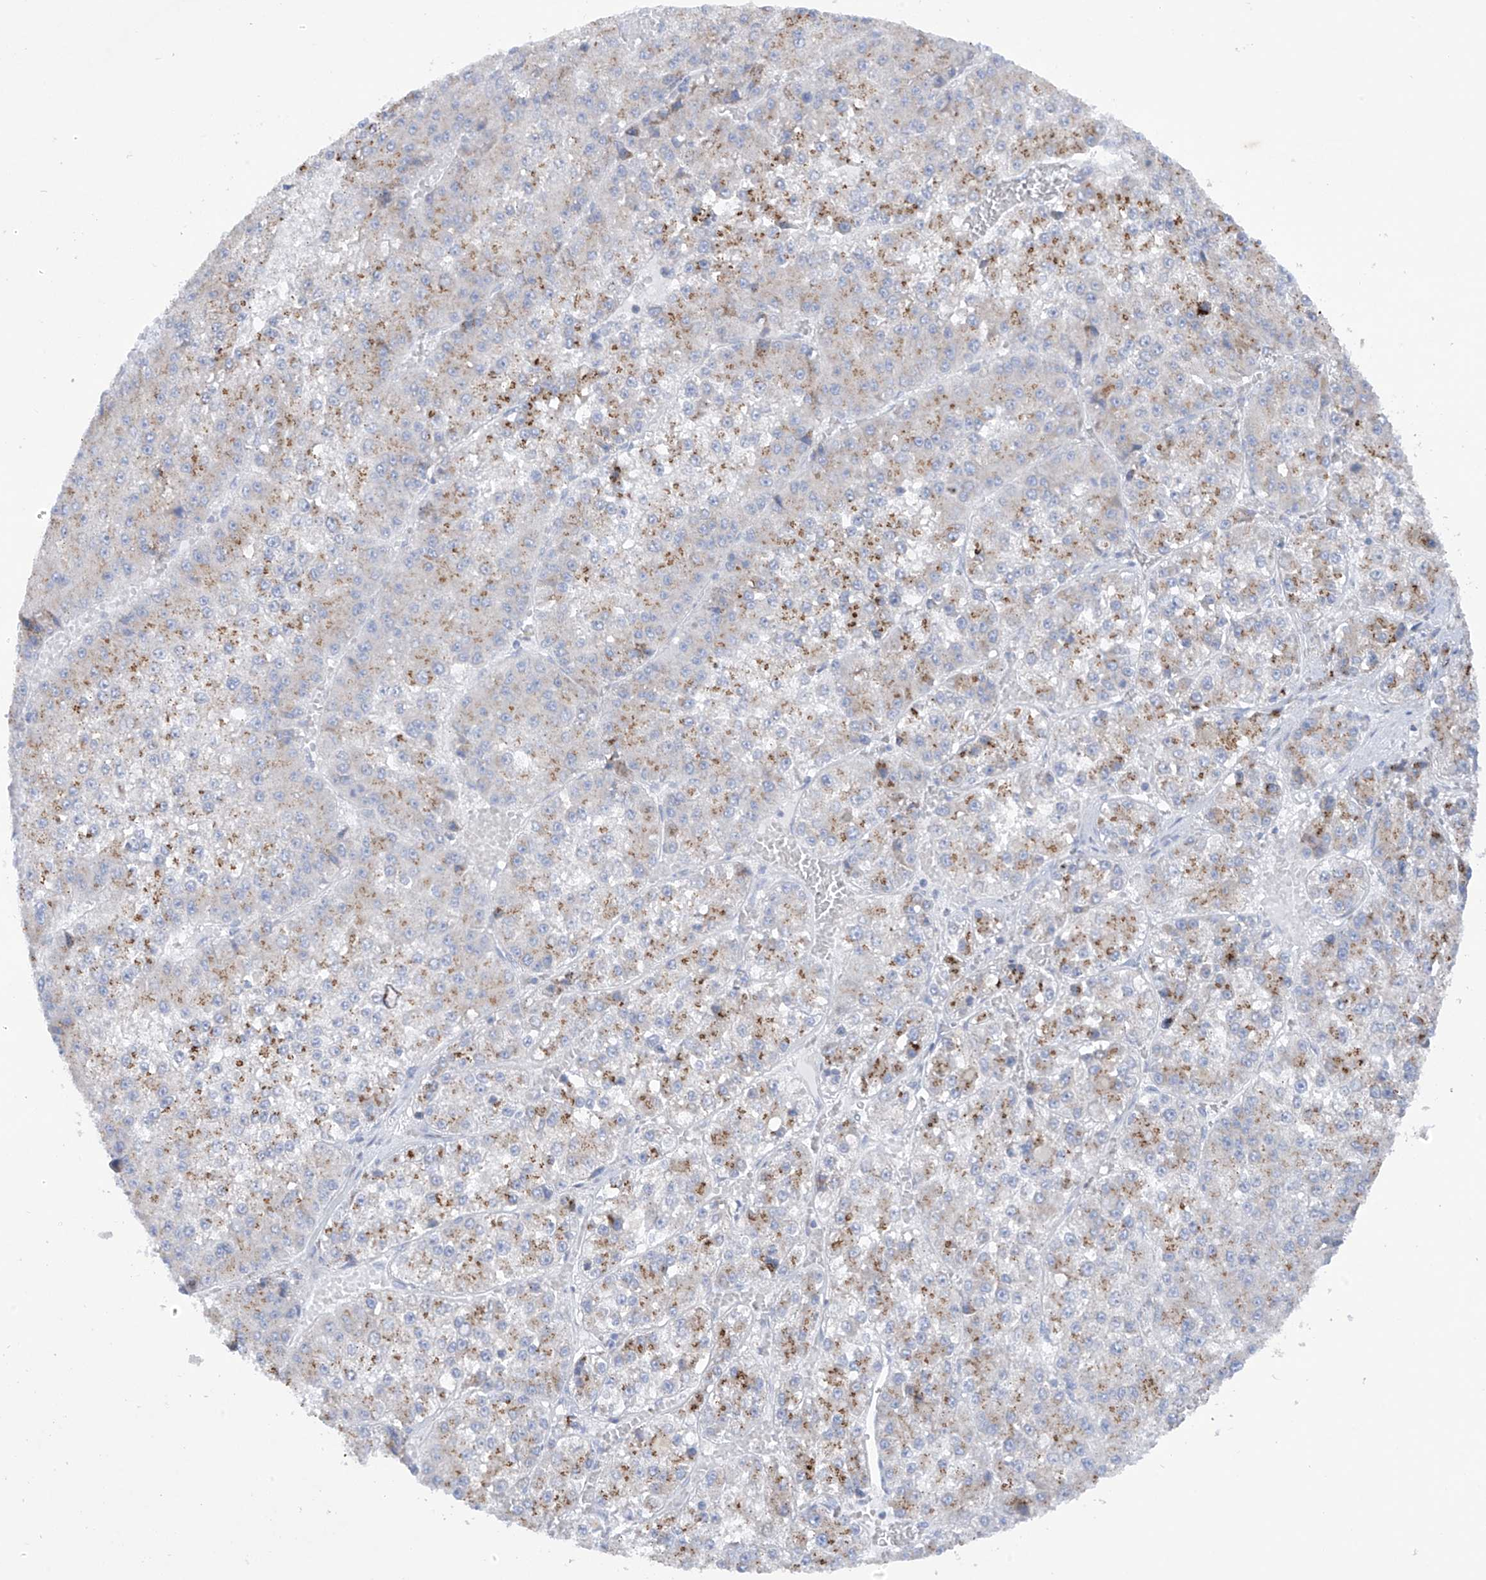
{"staining": {"intensity": "moderate", "quantity": "25%-75%", "location": "cytoplasmic/membranous"}, "tissue": "liver cancer", "cell_type": "Tumor cells", "image_type": "cancer", "snomed": [{"axis": "morphology", "description": "Carcinoma, Hepatocellular, NOS"}, {"axis": "topography", "description": "Liver"}], "caption": "The photomicrograph reveals a brown stain indicating the presence of a protein in the cytoplasmic/membranous of tumor cells in liver hepatocellular carcinoma.", "gene": "TRMT2B", "patient": {"sex": "female", "age": 73}}